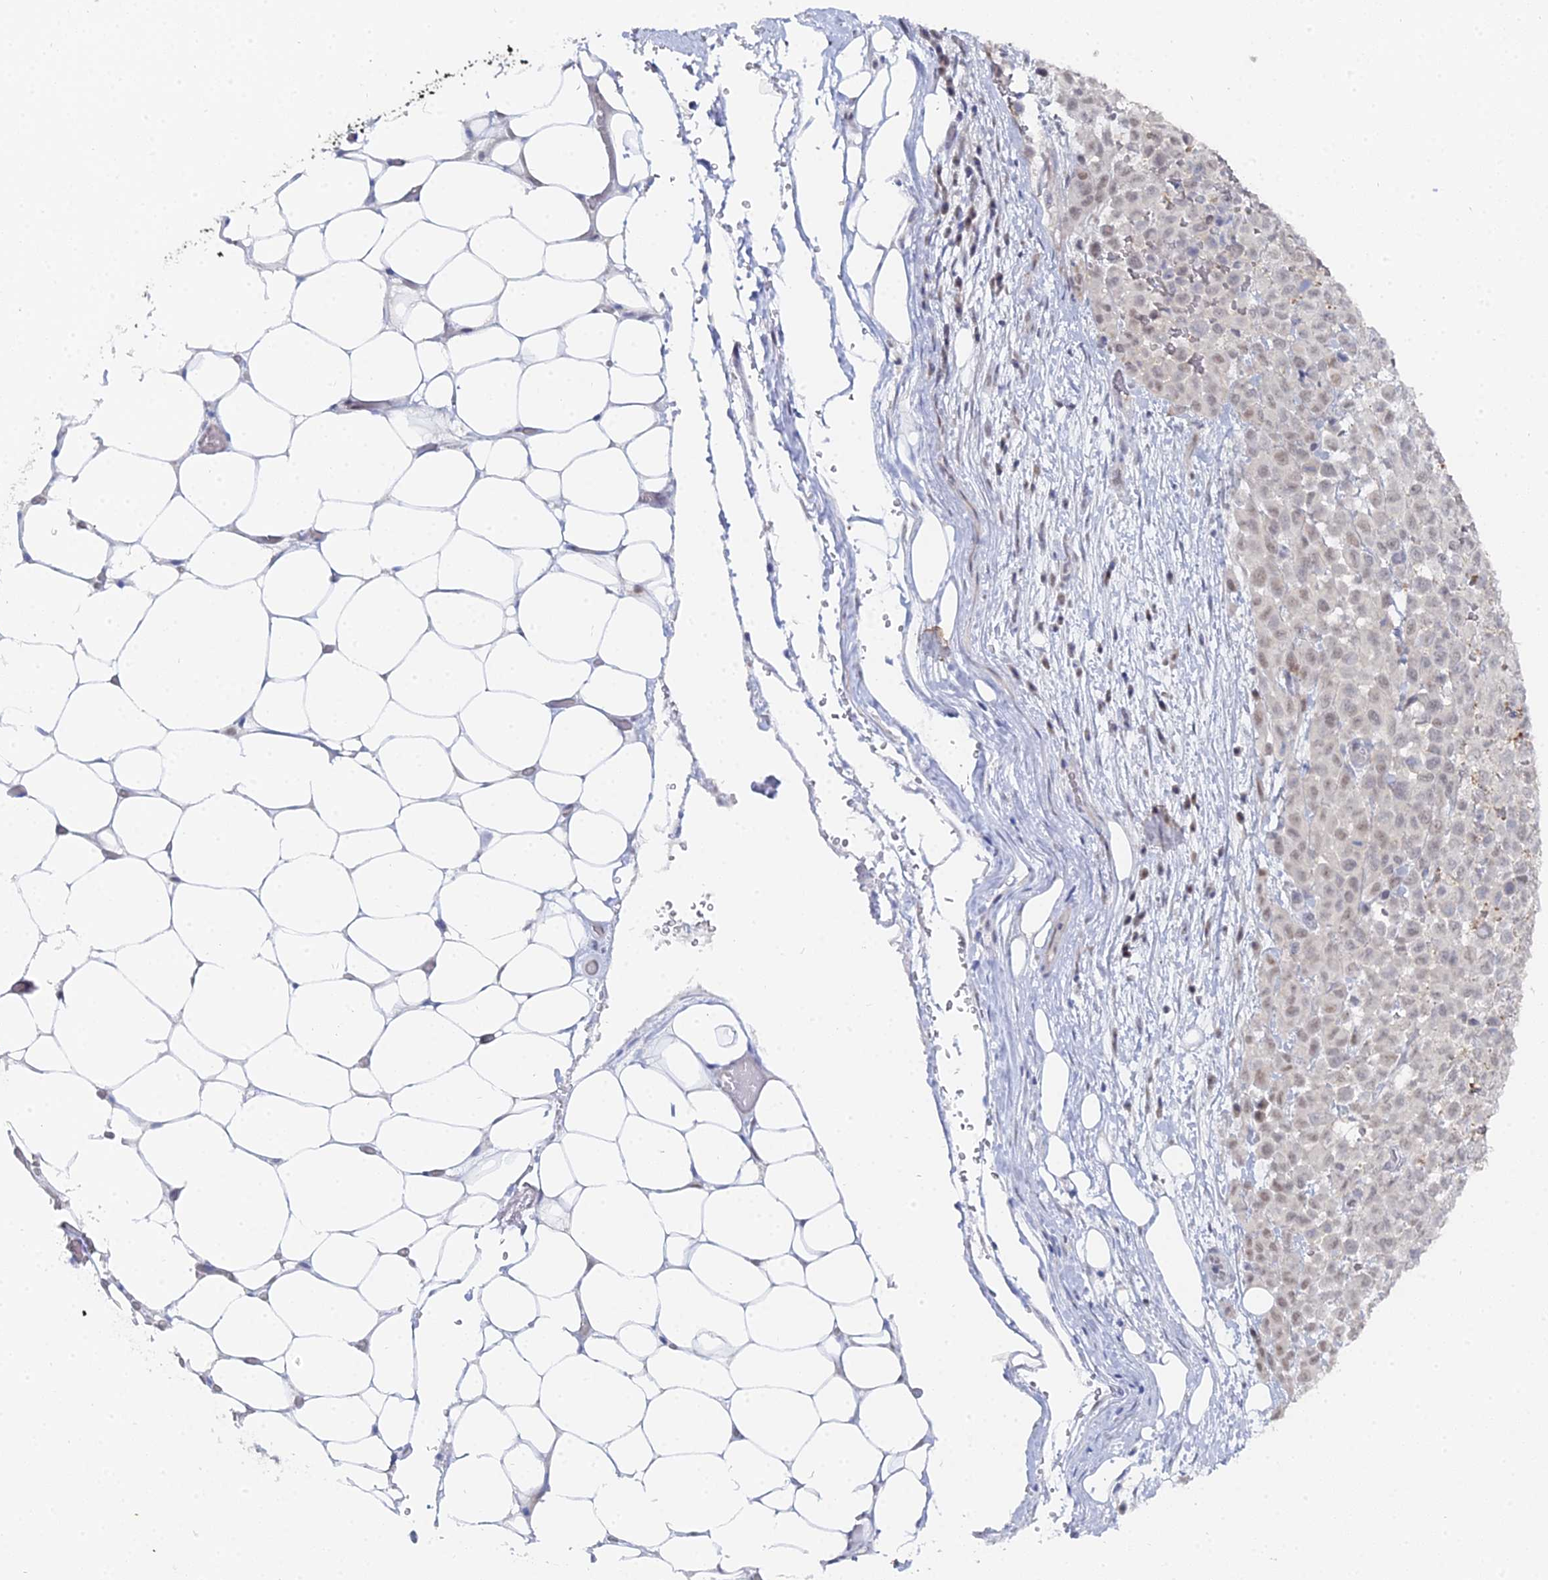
{"staining": {"intensity": "weak", "quantity": "25%-75%", "location": "nuclear"}, "tissue": "melanoma", "cell_type": "Tumor cells", "image_type": "cancer", "snomed": [{"axis": "morphology", "description": "Malignant melanoma, Metastatic site"}, {"axis": "topography", "description": "Skin"}], "caption": "The micrograph demonstrates a brown stain indicating the presence of a protein in the nuclear of tumor cells in melanoma.", "gene": "THAP4", "patient": {"sex": "female", "age": 81}}